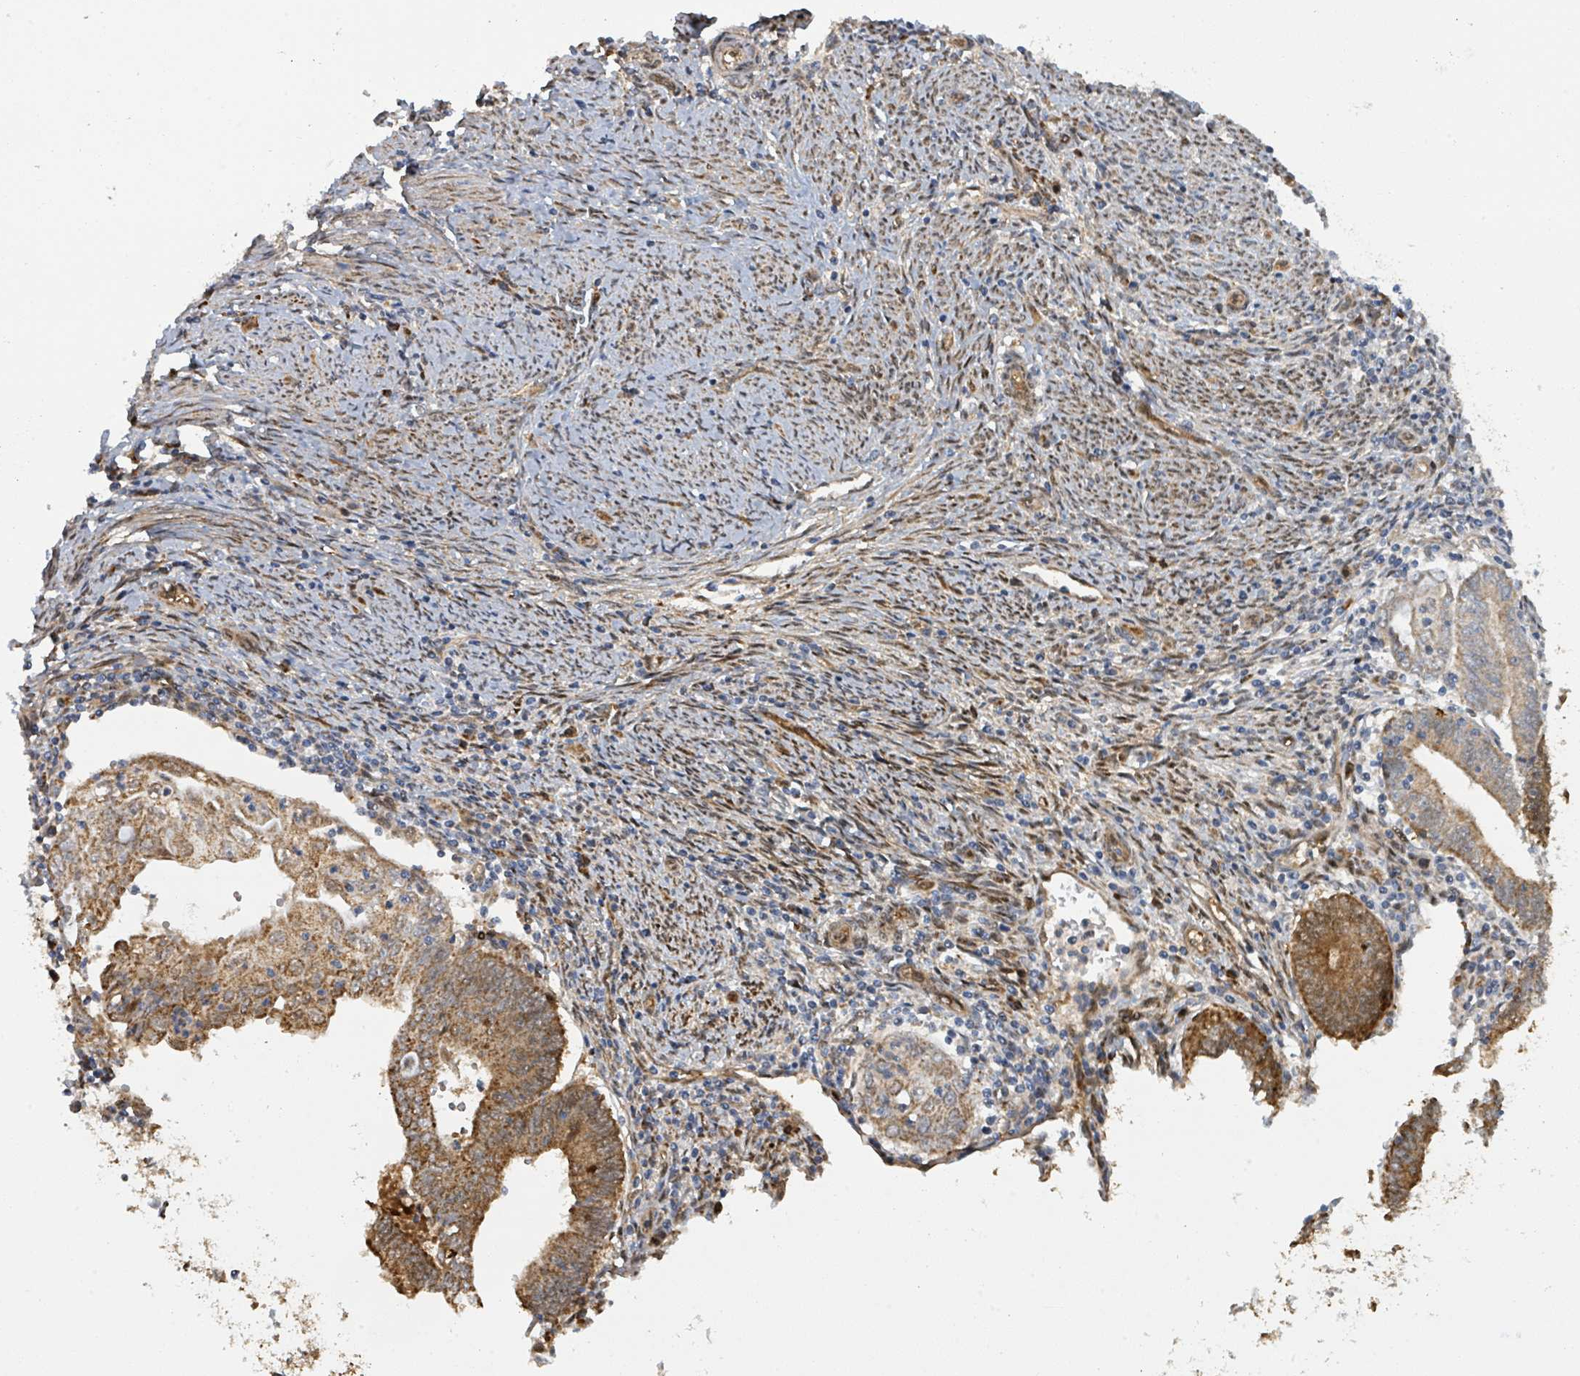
{"staining": {"intensity": "moderate", "quantity": ">75%", "location": "cytoplasmic/membranous"}, "tissue": "endometrial cancer", "cell_type": "Tumor cells", "image_type": "cancer", "snomed": [{"axis": "morphology", "description": "Adenocarcinoma, NOS"}, {"axis": "topography", "description": "Endometrium"}], "caption": "Endometrial cancer (adenocarcinoma) stained with immunohistochemistry (IHC) displays moderate cytoplasmic/membranous expression in approximately >75% of tumor cells.", "gene": "PSMB7", "patient": {"sex": "female", "age": 60}}